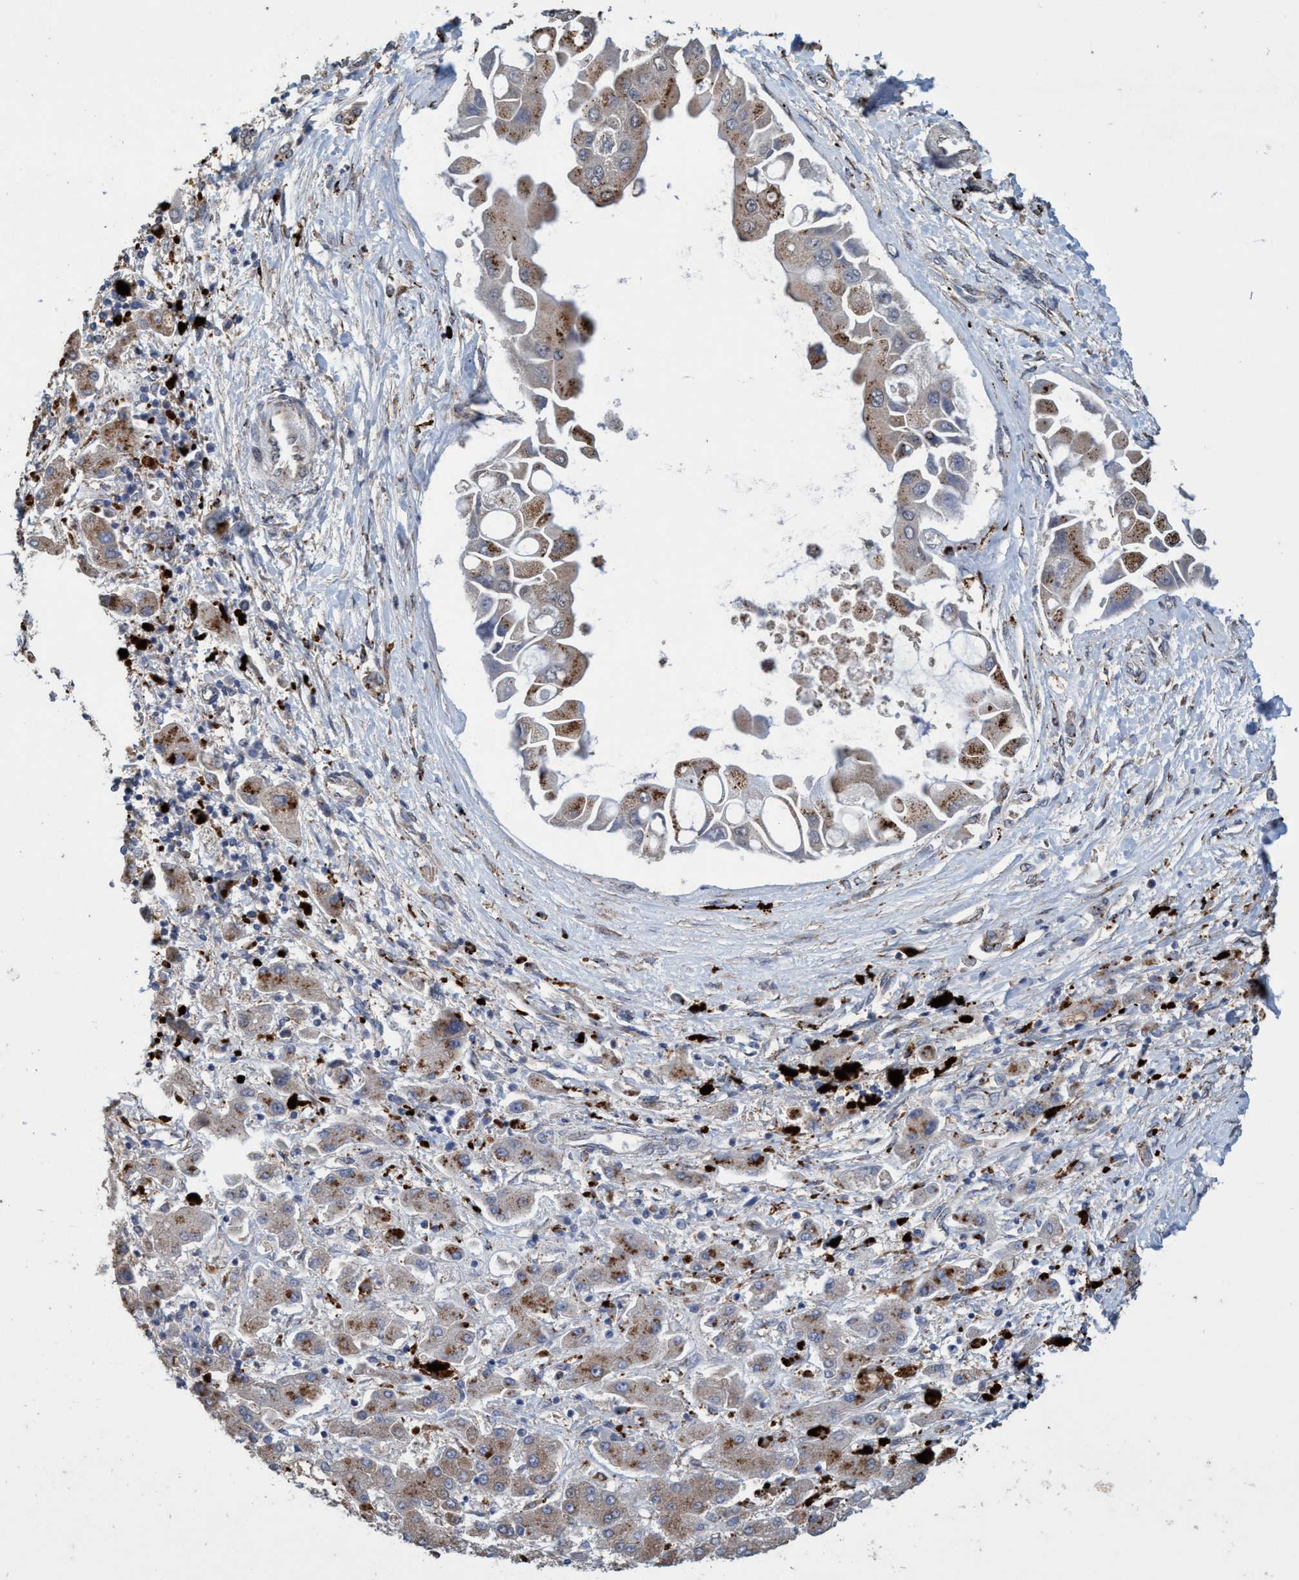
{"staining": {"intensity": "moderate", "quantity": "25%-75%", "location": "cytoplasmic/membranous"}, "tissue": "liver cancer", "cell_type": "Tumor cells", "image_type": "cancer", "snomed": [{"axis": "morphology", "description": "Cholangiocarcinoma"}, {"axis": "topography", "description": "Liver"}], "caption": "This histopathology image displays immunohistochemistry staining of liver cancer (cholangiocarcinoma), with medium moderate cytoplasmic/membranous staining in approximately 25%-75% of tumor cells.", "gene": "BBS9", "patient": {"sex": "male", "age": 50}}